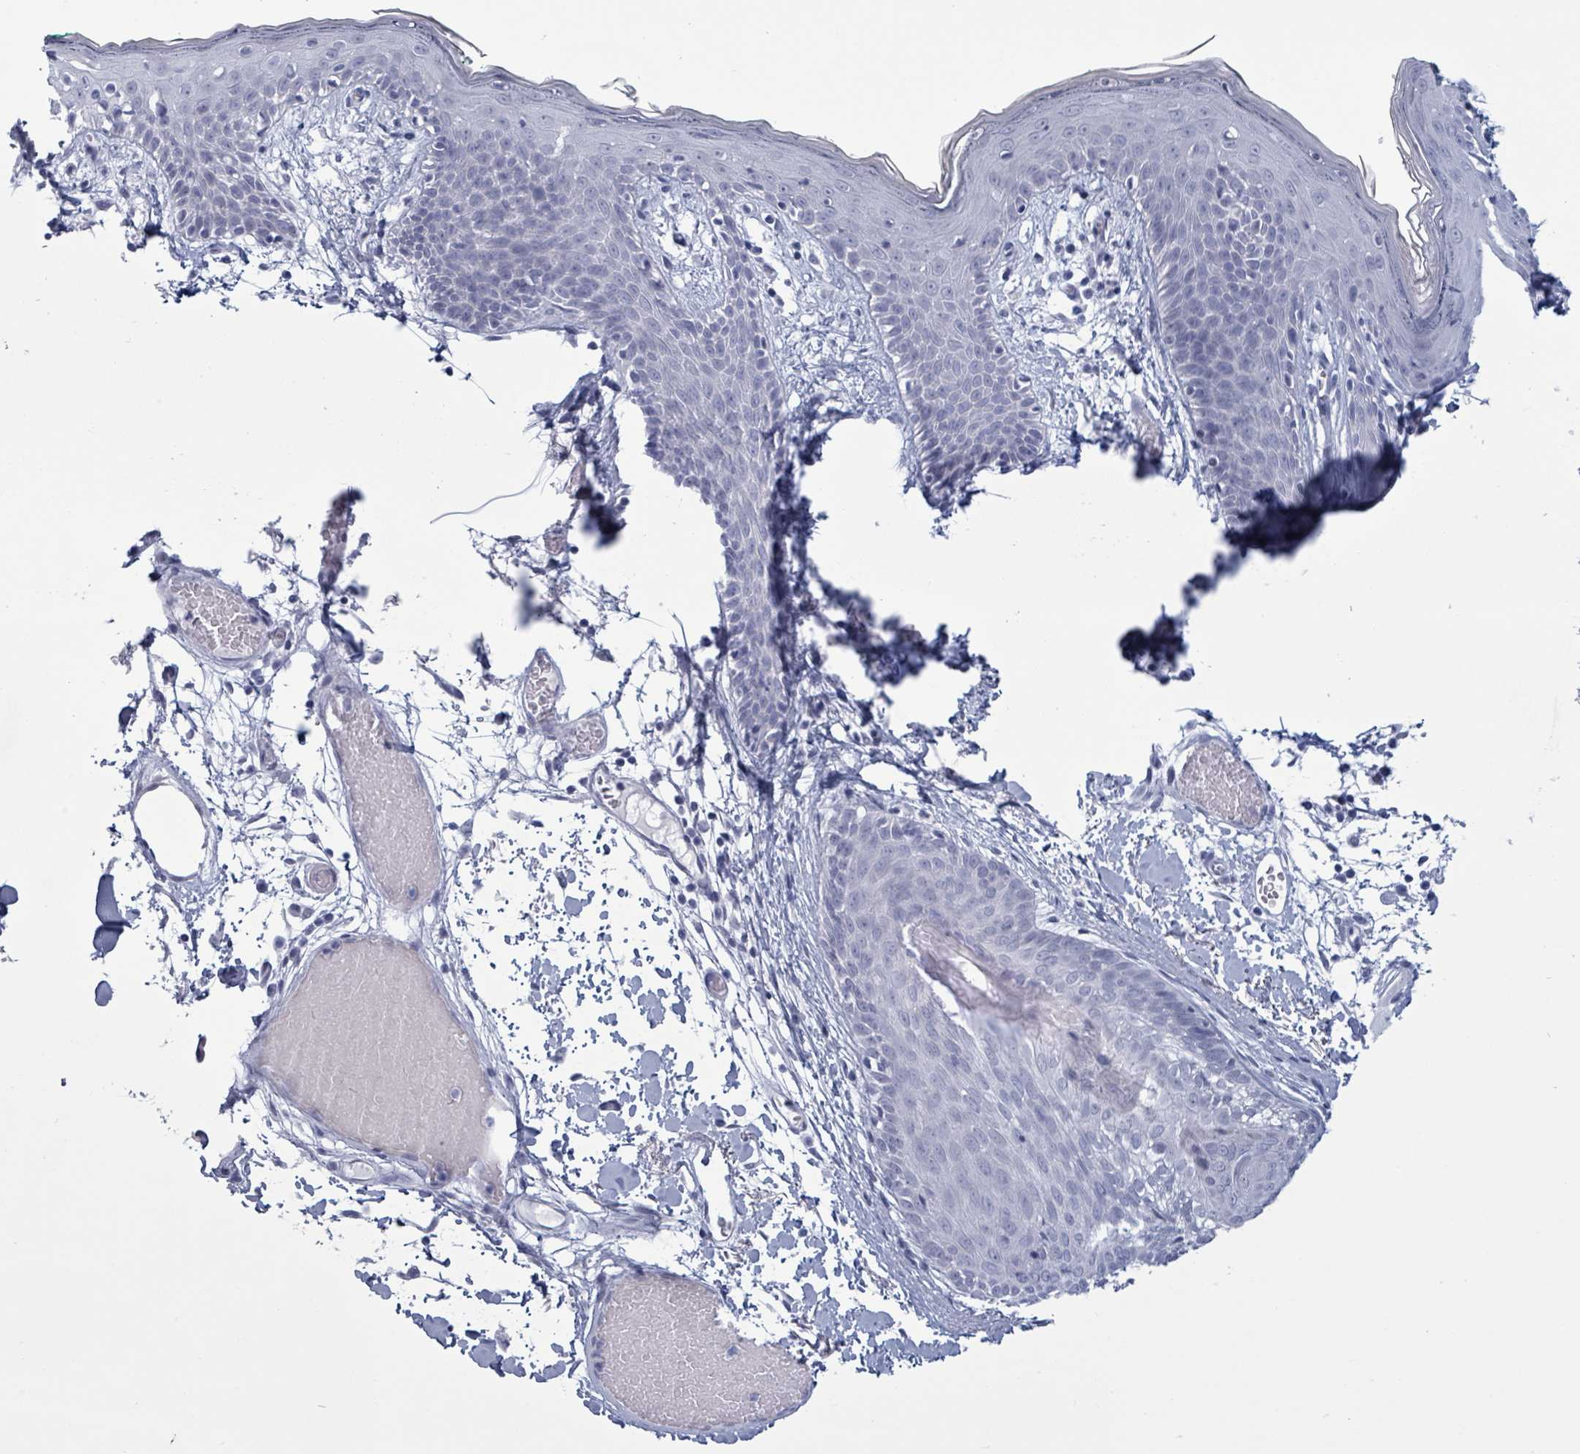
{"staining": {"intensity": "negative", "quantity": "none", "location": "none"}, "tissue": "skin", "cell_type": "Fibroblasts", "image_type": "normal", "snomed": [{"axis": "morphology", "description": "Normal tissue, NOS"}, {"axis": "topography", "description": "Skin"}], "caption": "The histopathology image exhibits no staining of fibroblasts in benign skin. (Brightfield microscopy of DAB (3,3'-diaminobenzidine) immunohistochemistry (IHC) at high magnification).", "gene": "ZNF771", "patient": {"sex": "male", "age": 79}}